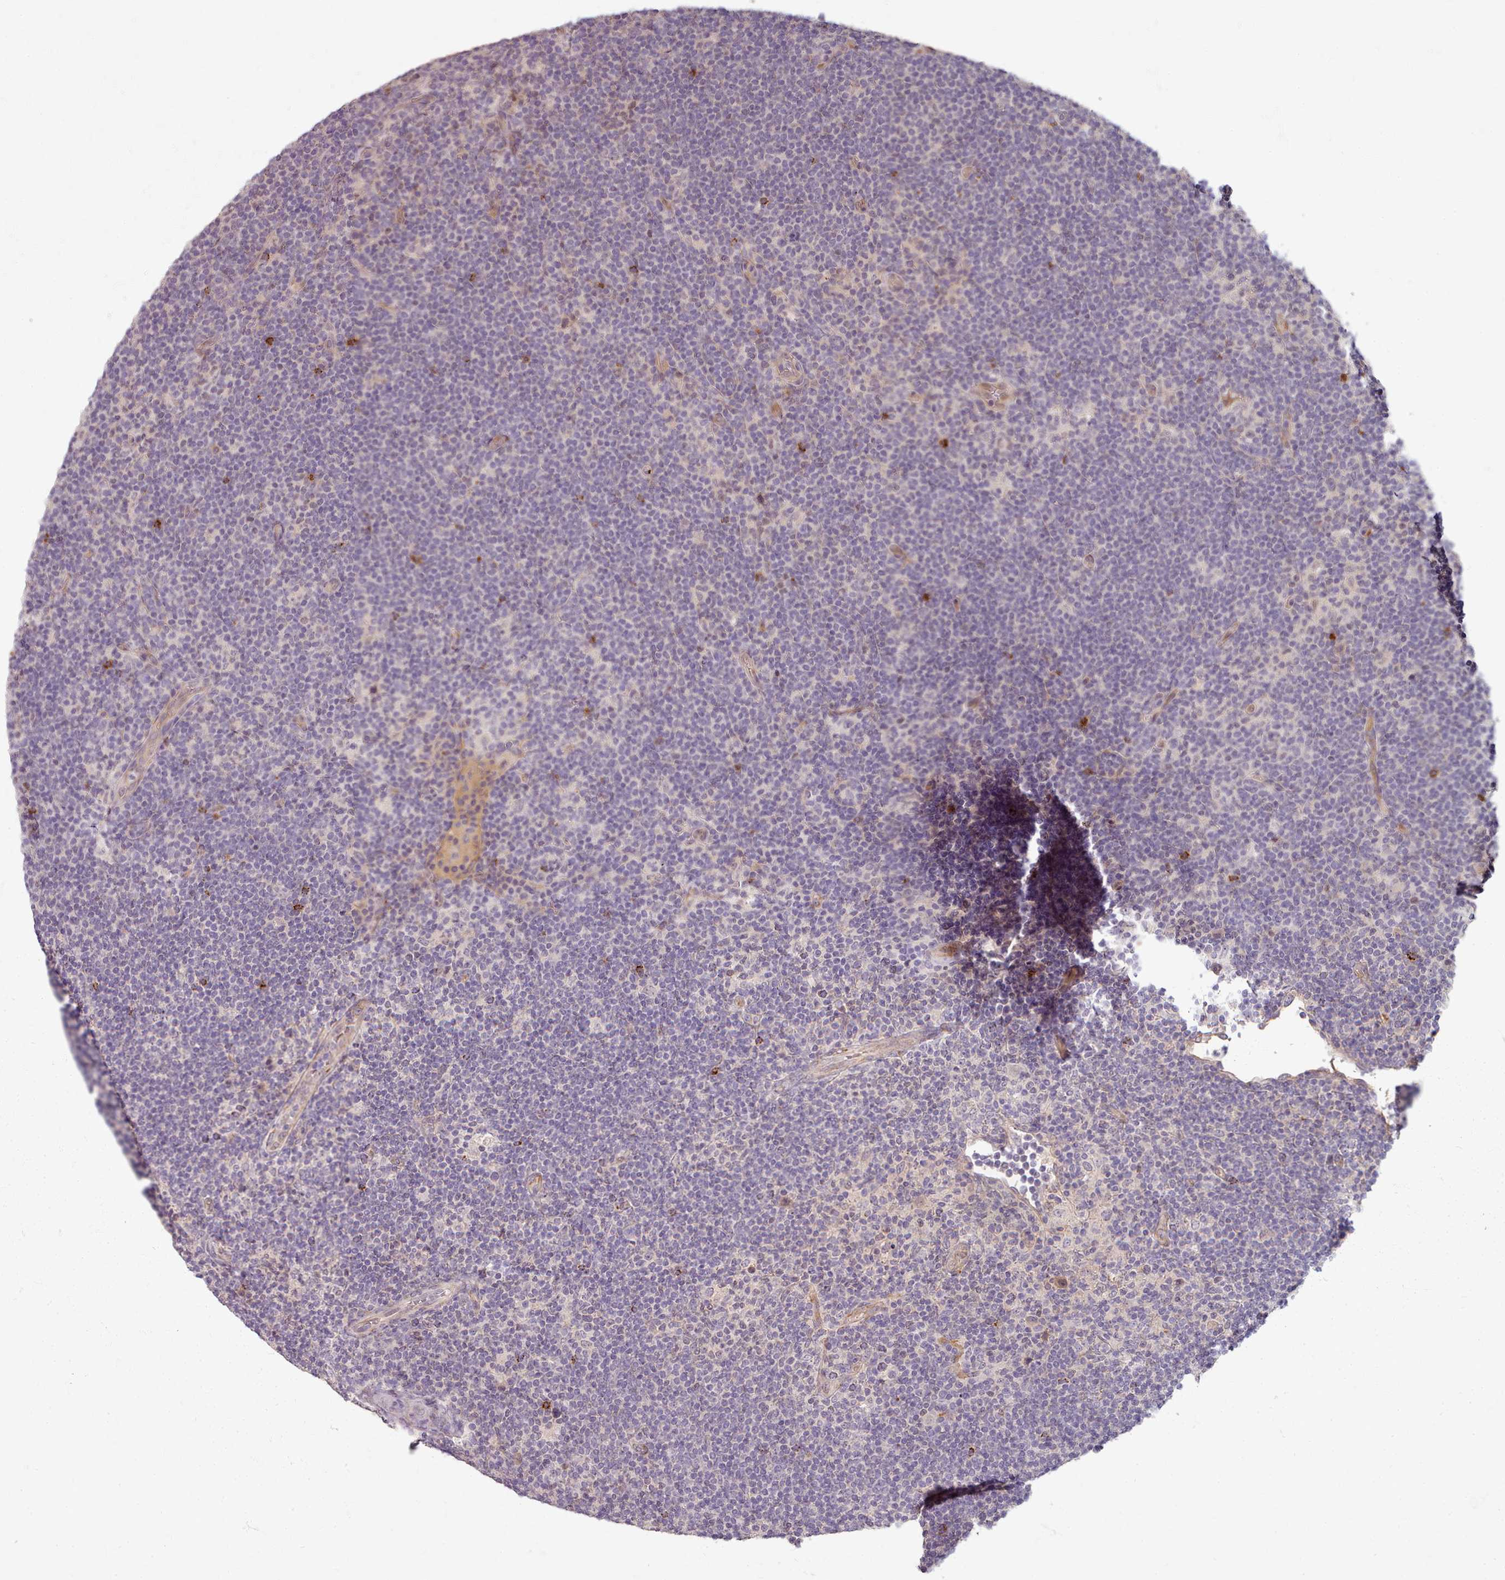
{"staining": {"intensity": "negative", "quantity": "none", "location": "none"}, "tissue": "lymphoma", "cell_type": "Tumor cells", "image_type": "cancer", "snomed": [{"axis": "morphology", "description": "Hodgkin's disease, NOS"}, {"axis": "topography", "description": "Lymph node"}], "caption": "IHC image of human lymphoma stained for a protein (brown), which demonstrates no positivity in tumor cells.", "gene": "C1QTNF5", "patient": {"sex": "female", "age": 57}}